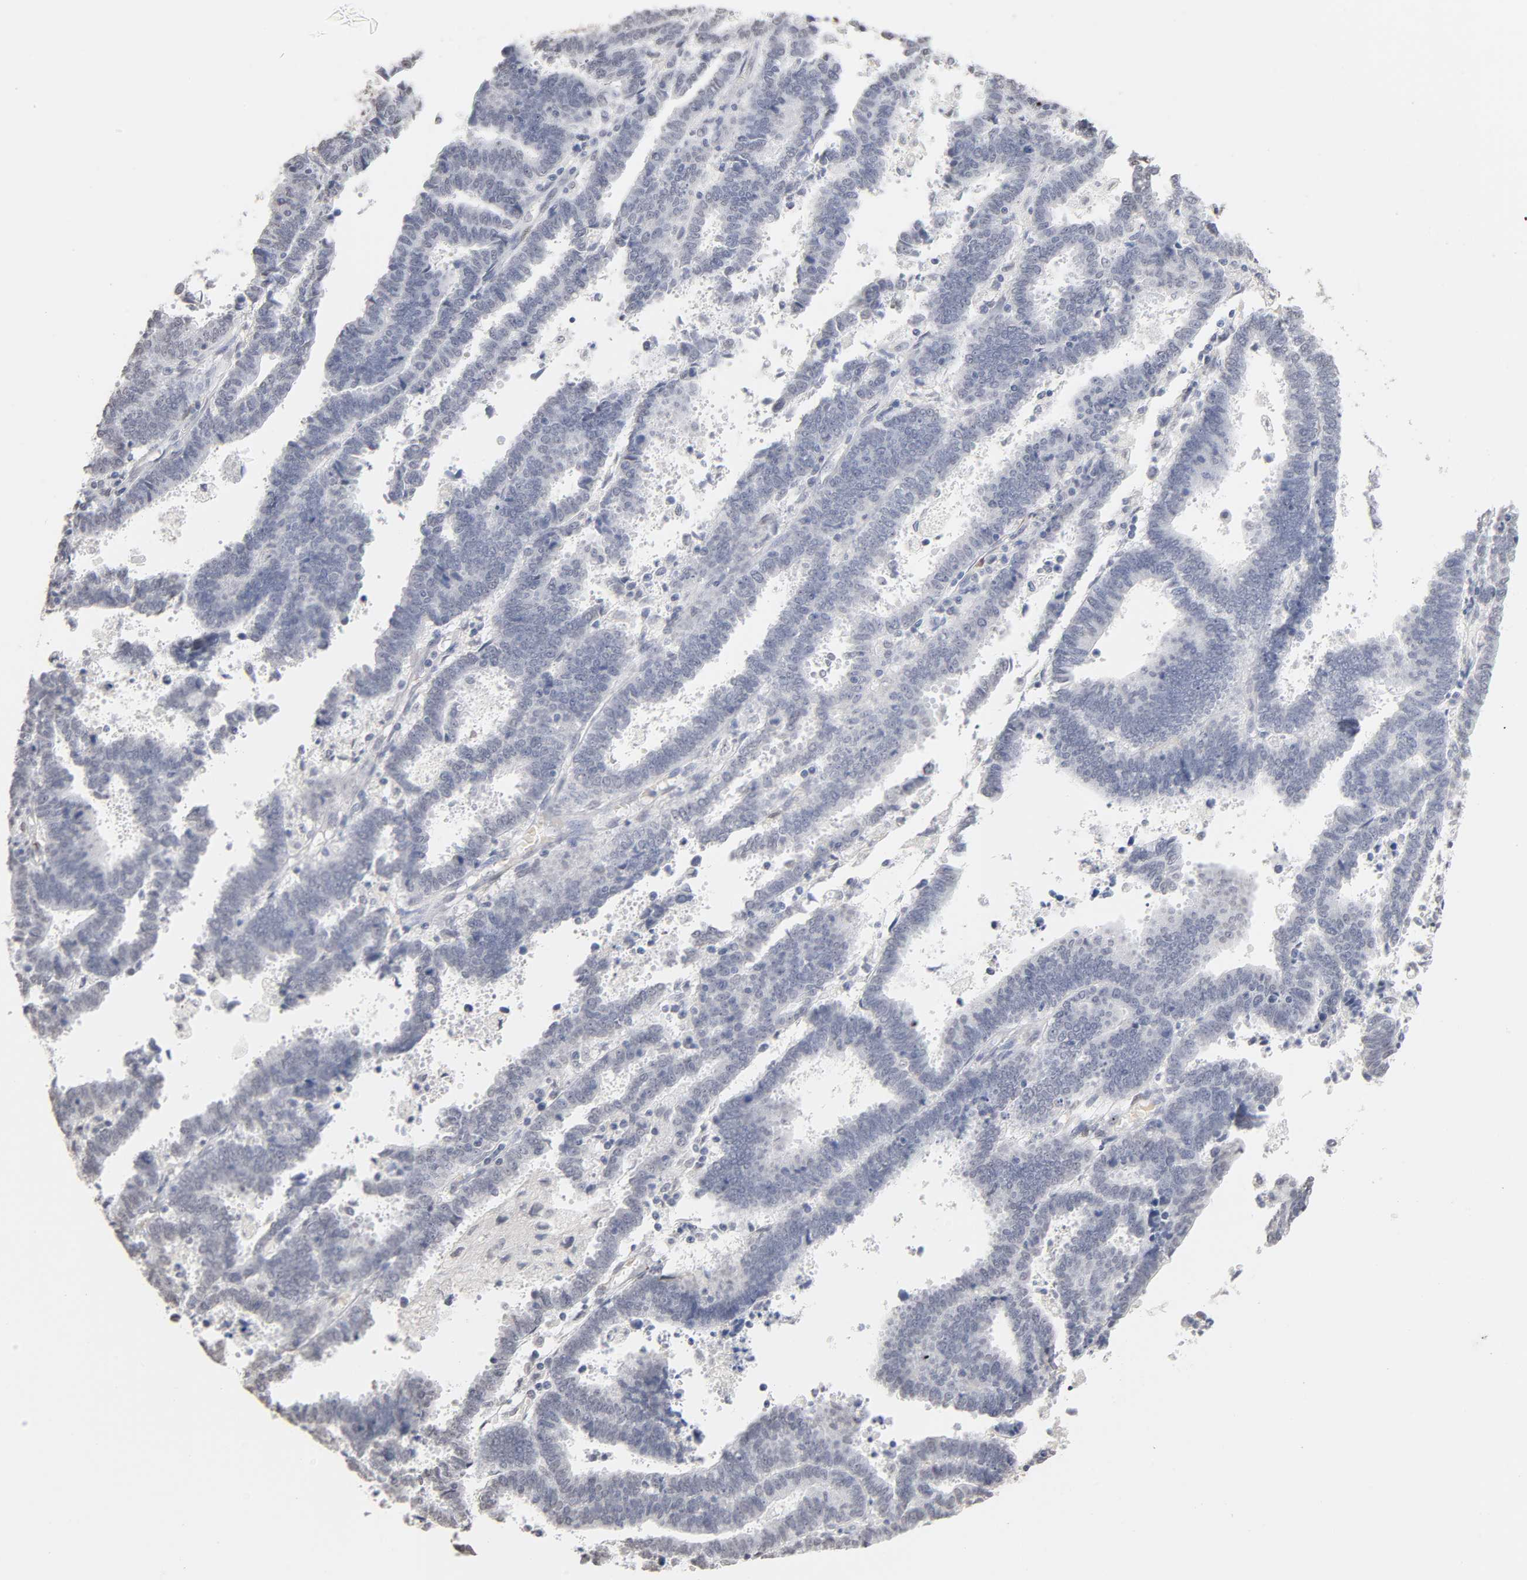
{"staining": {"intensity": "negative", "quantity": "none", "location": "none"}, "tissue": "endometrial cancer", "cell_type": "Tumor cells", "image_type": "cancer", "snomed": [{"axis": "morphology", "description": "Adenocarcinoma, NOS"}, {"axis": "topography", "description": "Uterus"}], "caption": "Immunohistochemistry (IHC) image of endometrial cancer stained for a protein (brown), which demonstrates no positivity in tumor cells.", "gene": "CRABP2", "patient": {"sex": "female", "age": 83}}